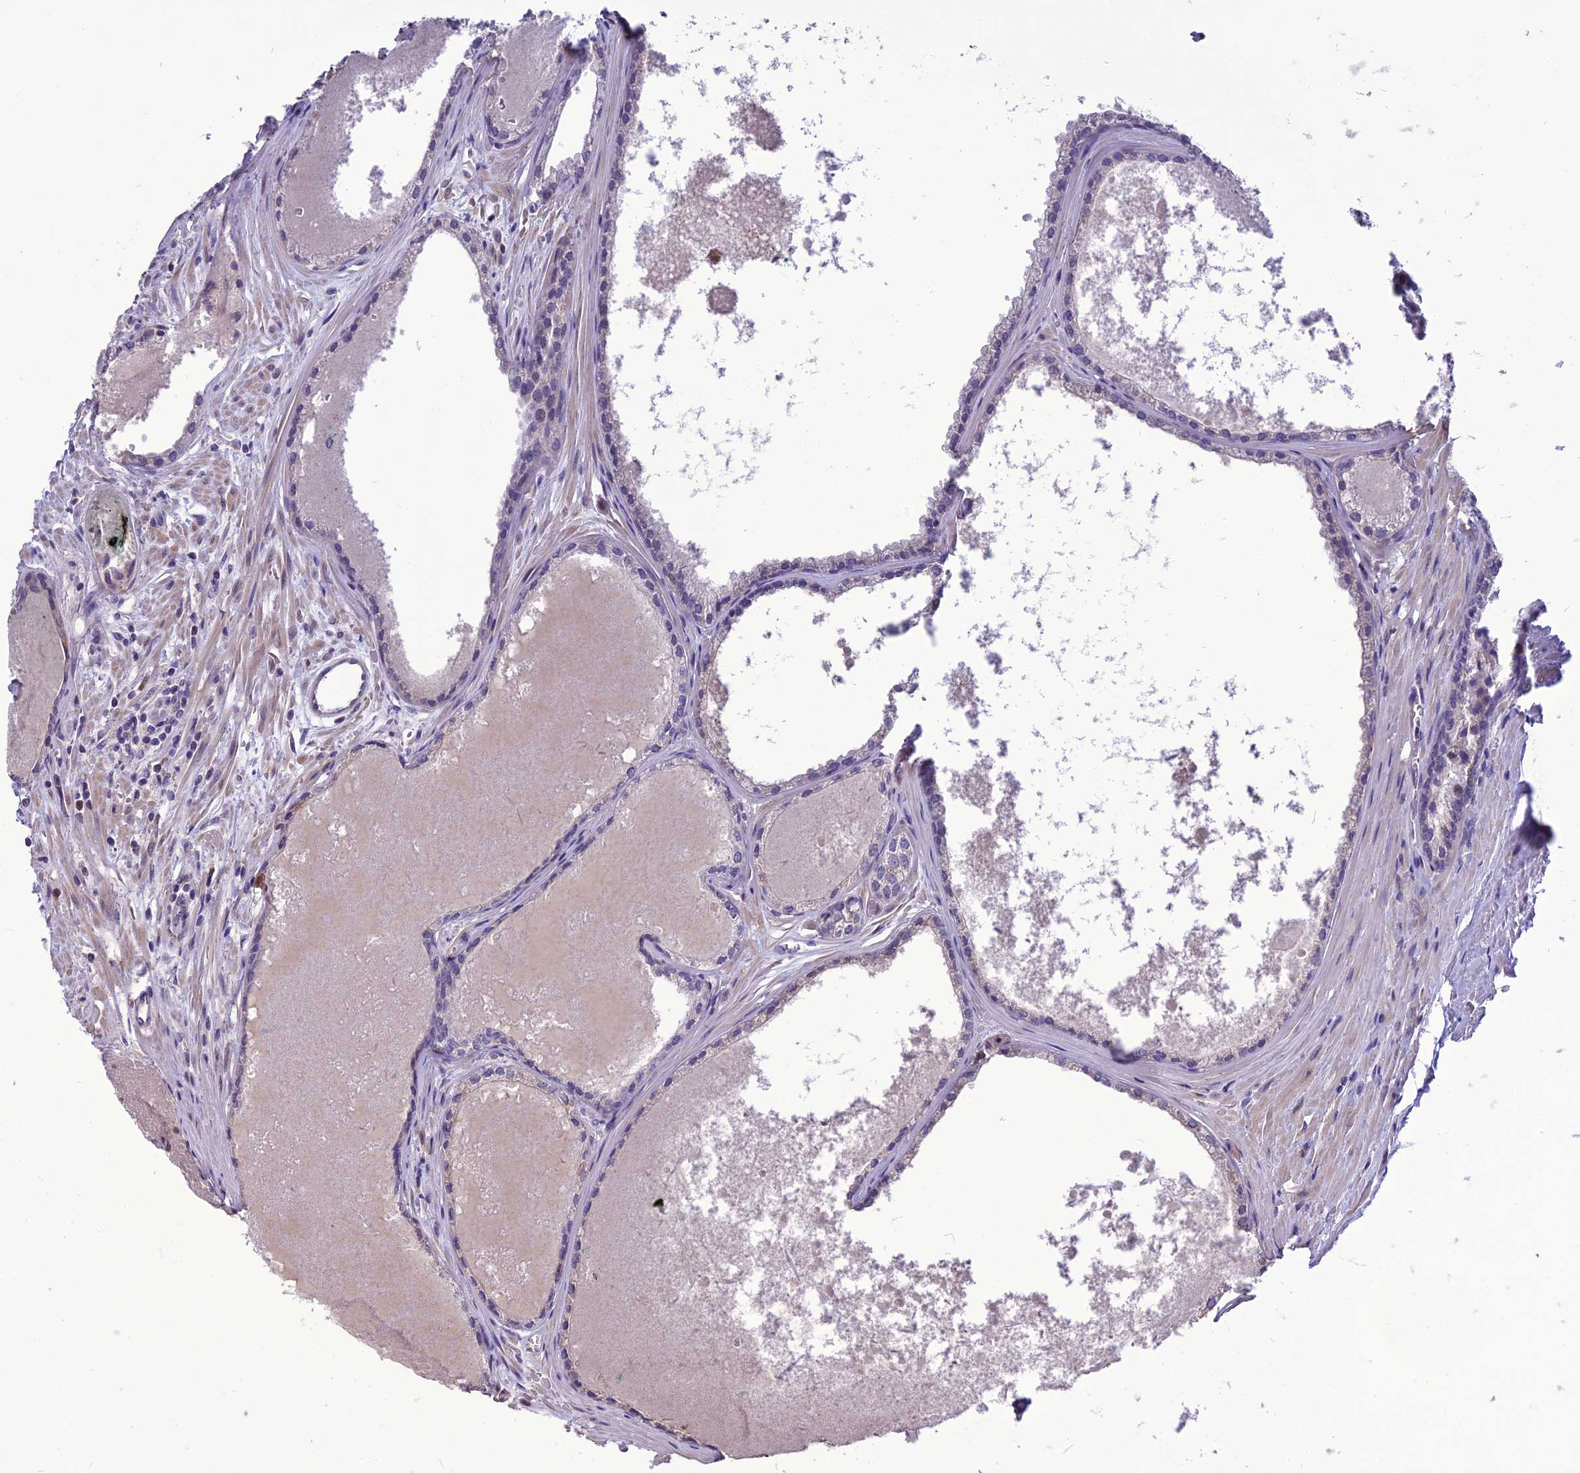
{"staining": {"intensity": "negative", "quantity": "none", "location": "none"}, "tissue": "prostate cancer", "cell_type": "Tumor cells", "image_type": "cancer", "snomed": [{"axis": "morphology", "description": "Adenocarcinoma, Low grade"}, {"axis": "topography", "description": "Prostate"}], "caption": "Tumor cells show no significant staining in prostate cancer (low-grade adenocarcinoma).", "gene": "SPG21", "patient": {"sex": "male", "age": 69}}